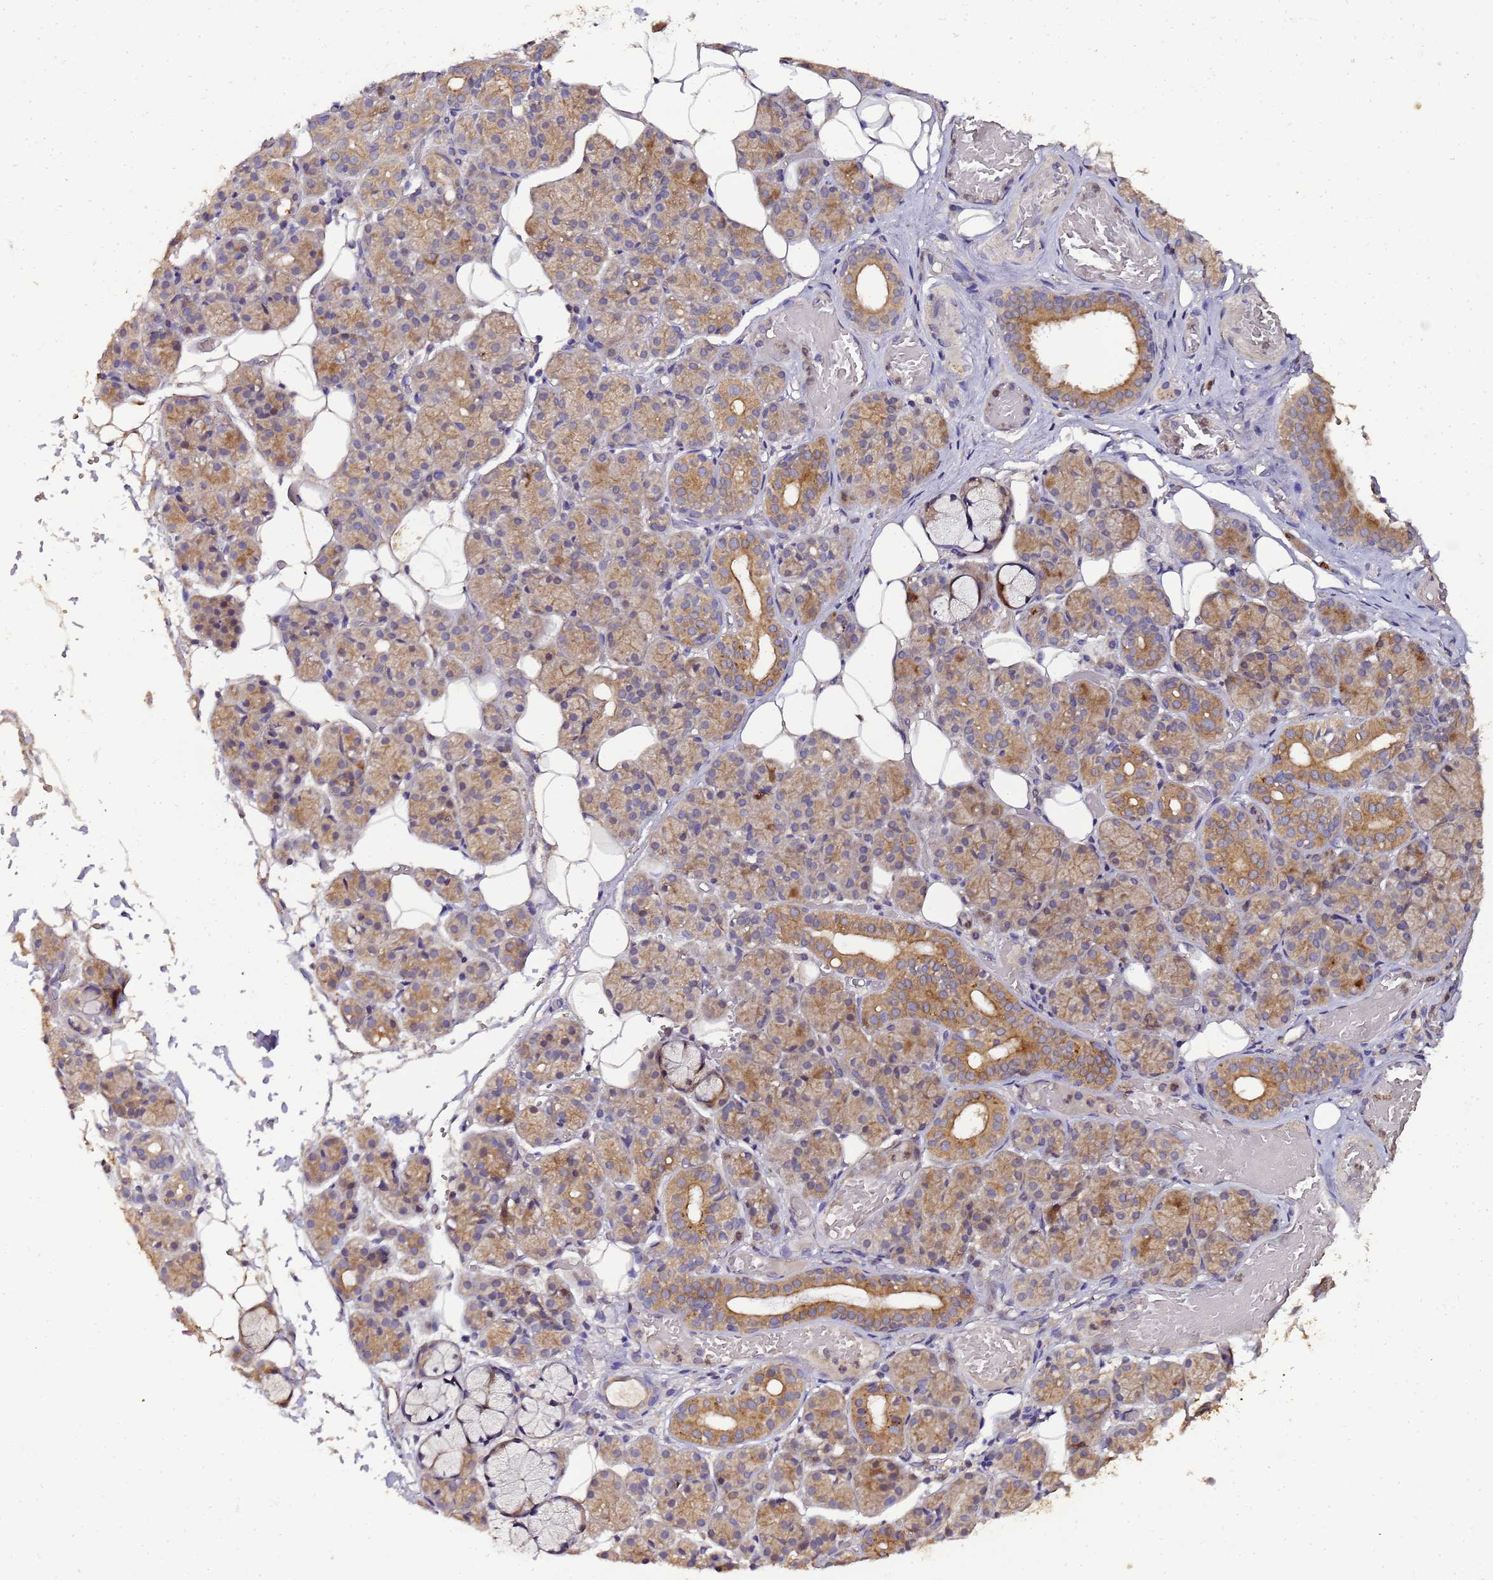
{"staining": {"intensity": "moderate", "quantity": "25%-75%", "location": "cytoplasmic/membranous,nuclear"}, "tissue": "salivary gland", "cell_type": "Glandular cells", "image_type": "normal", "snomed": [{"axis": "morphology", "description": "Normal tissue, NOS"}, {"axis": "topography", "description": "Salivary gland"}], "caption": "Protein expression analysis of unremarkable human salivary gland reveals moderate cytoplasmic/membranous,nuclear positivity in about 25%-75% of glandular cells. (IHC, brightfield microscopy, high magnification).", "gene": "LGI4", "patient": {"sex": "male", "age": 63}}